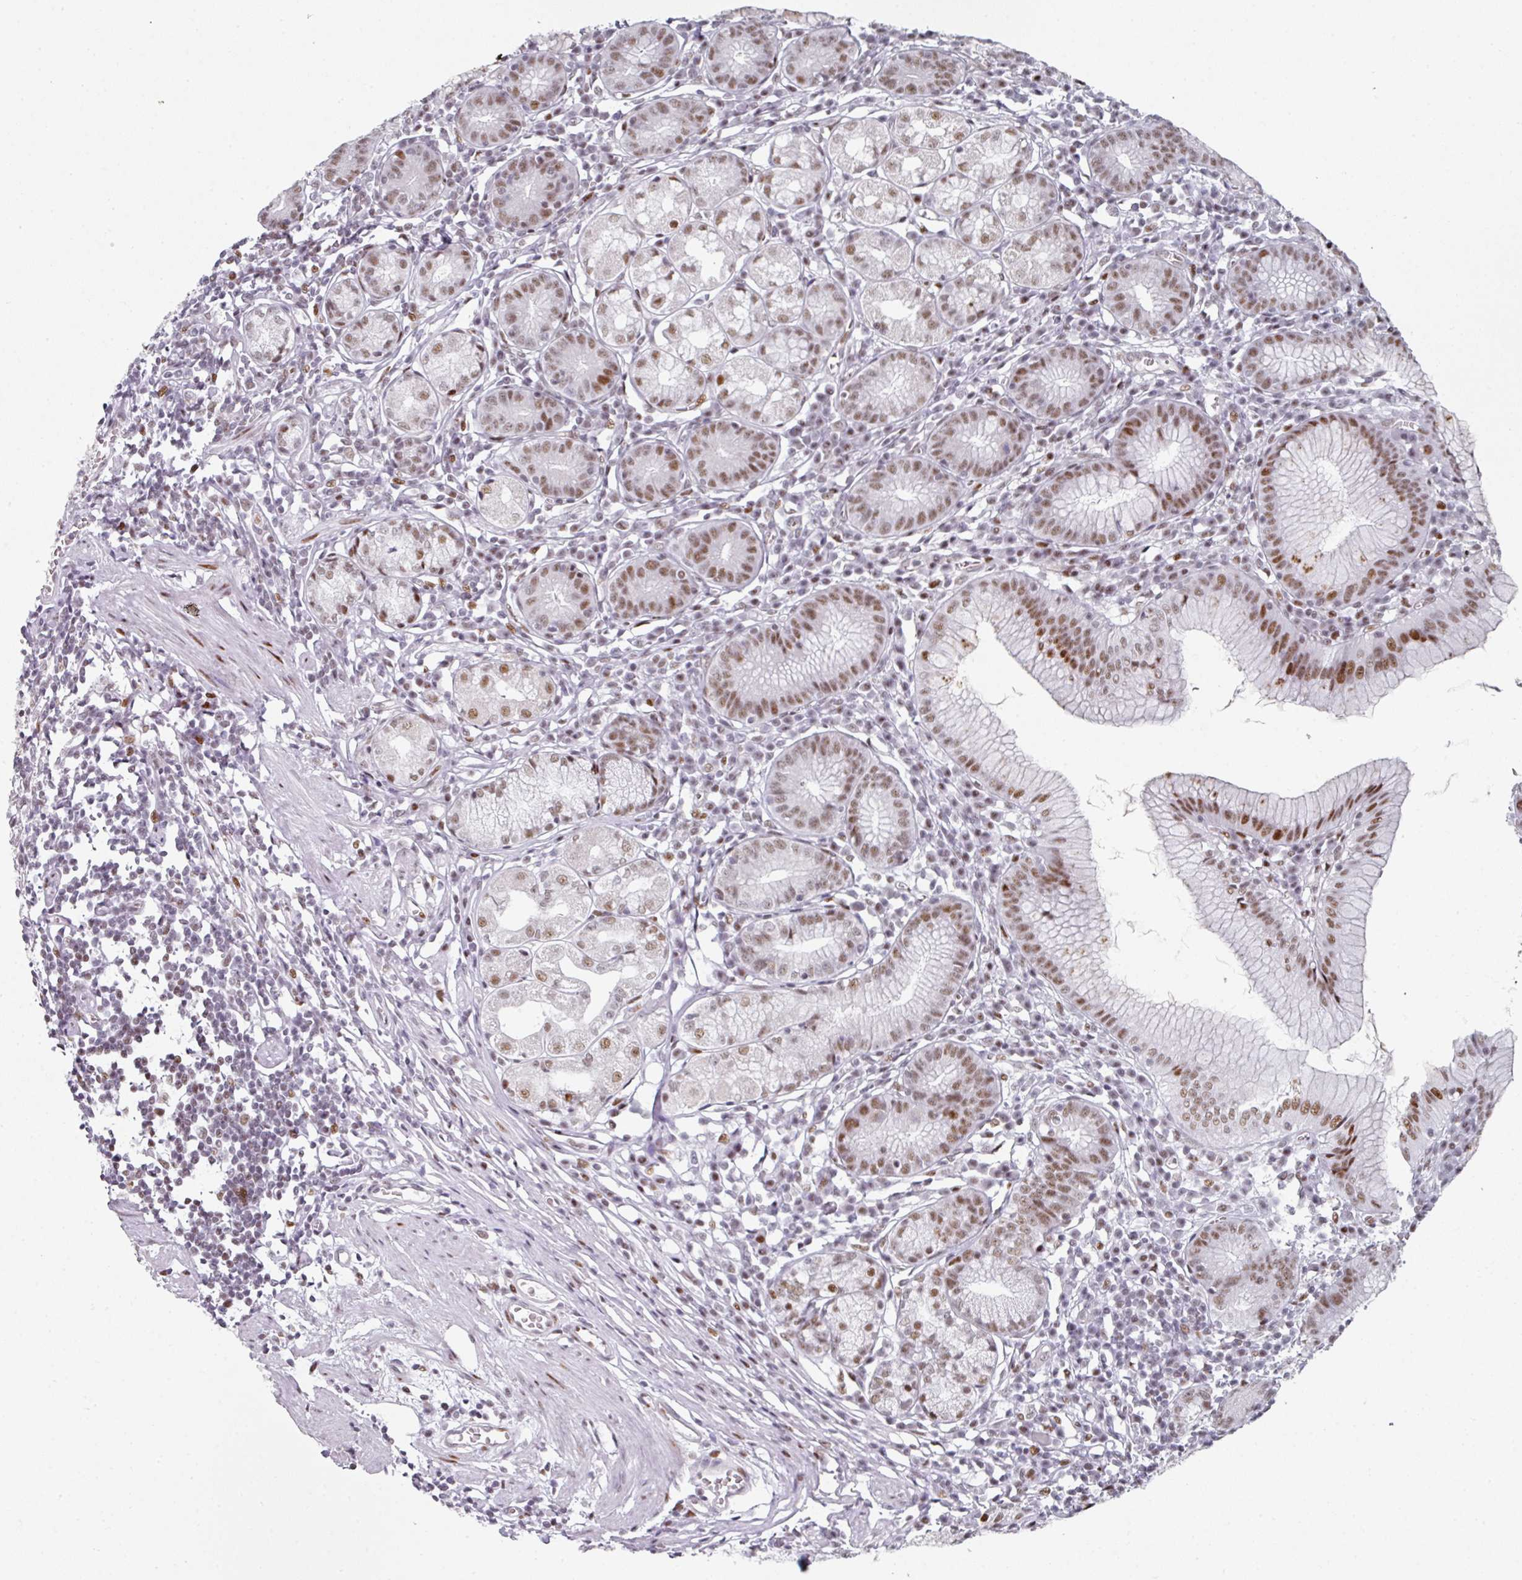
{"staining": {"intensity": "moderate", "quantity": ">75%", "location": "nuclear"}, "tissue": "stomach", "cell_type": "Glandular cells", "image_type": "normal", "snomed": [{"axis": "morphology", "description": "Normal tissue, NOS"}, {"axis": "topography", "description": "Stomach"}], "caption": "Human stomach stained for a protein (brown) shows moderate nuclear positive positivity in approximately >75% of glandular cells.", "gene": "SF3B5", "patient": {"sex": "male", "age": 55}}